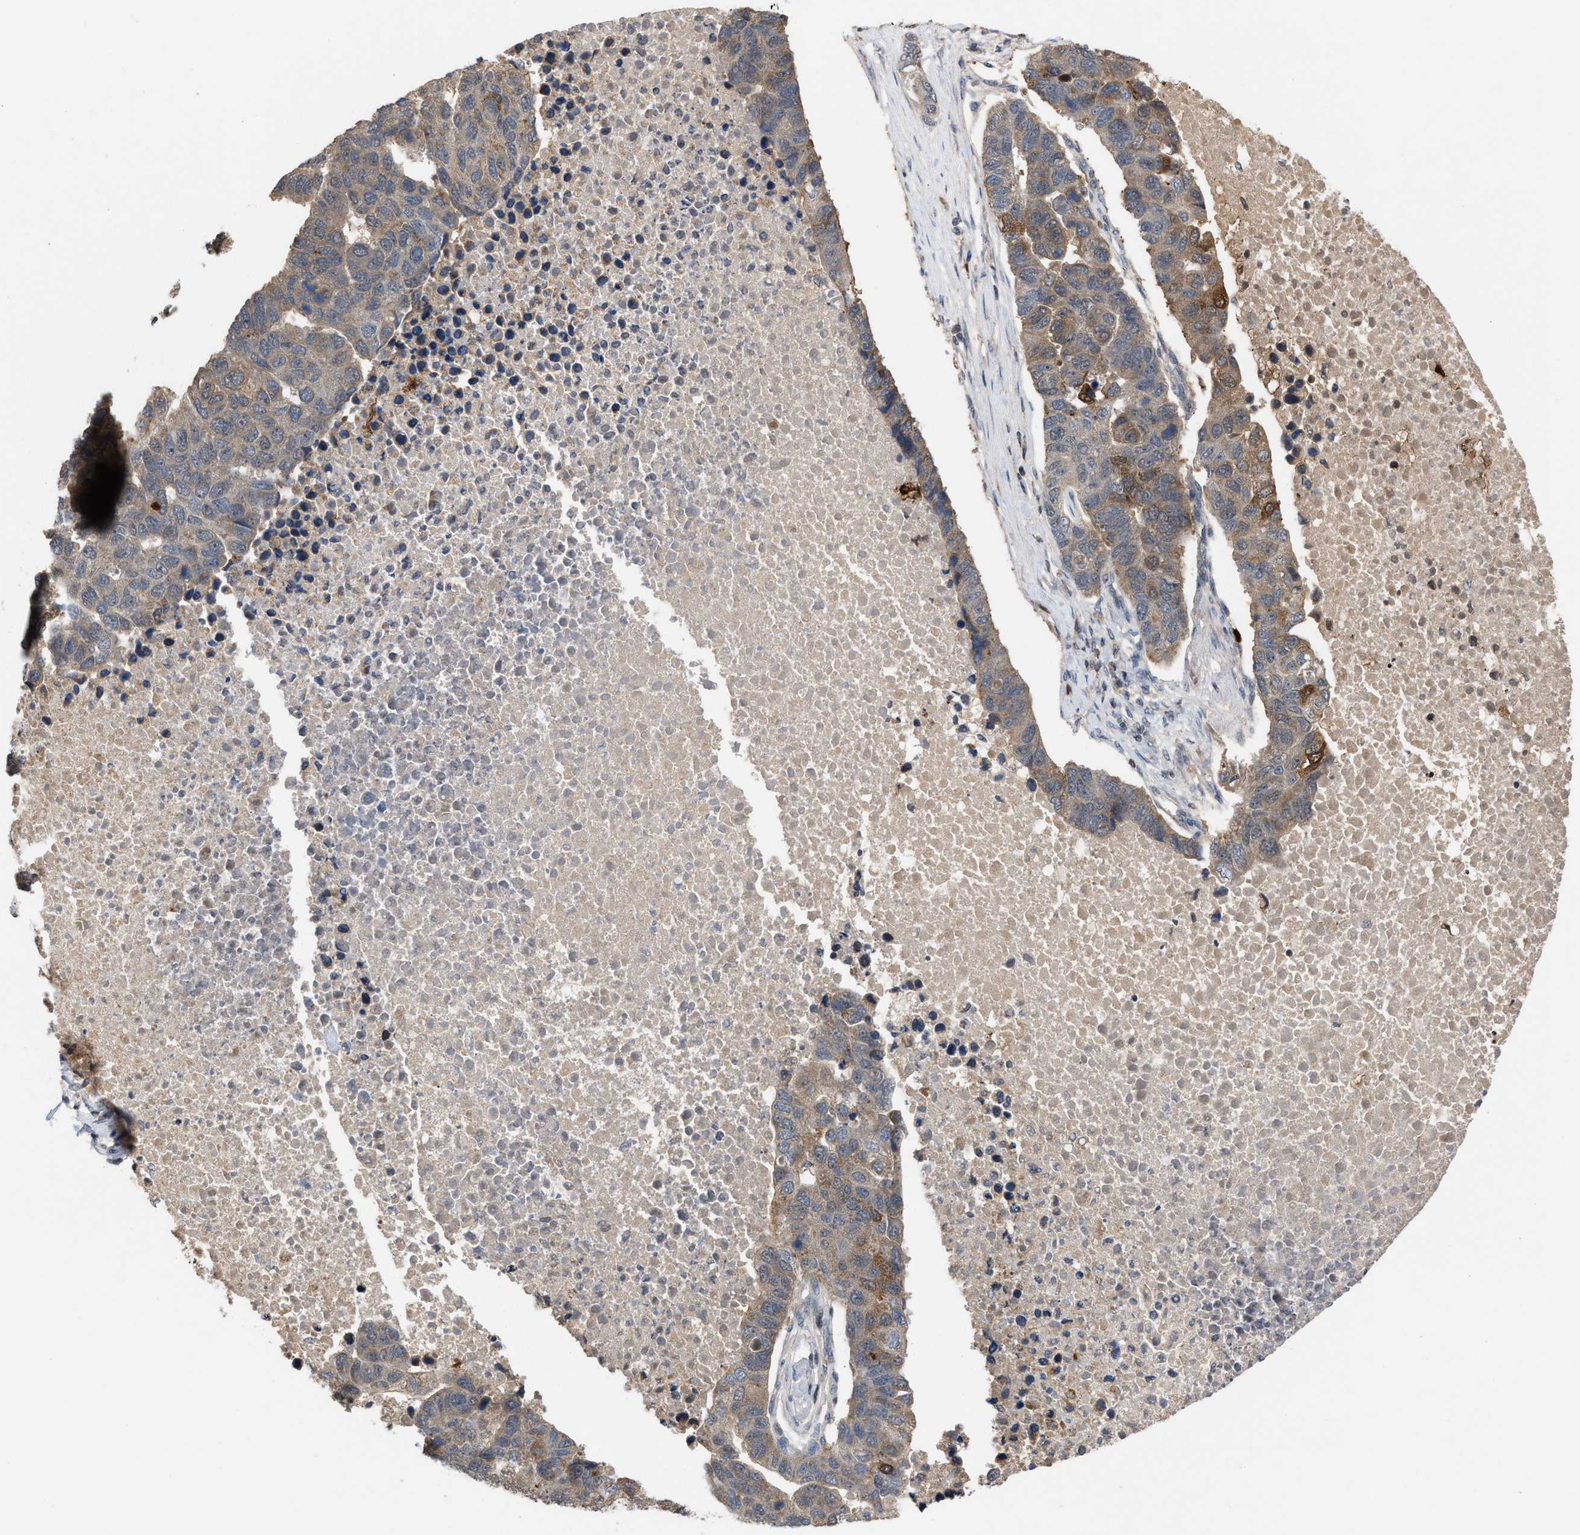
{"staining": {"intensity": "weak", "quantity": "25%-75%", "location": "cytoplasmic/membranous"}, "tissue": "pancreatic cancer", "cell_type": "Tumor cells", "image_type": "cancer", "snomed": [{"axis": "morphology", "description": "Adenocarcinoma, NOS"}, {"axis": "topography", "description": "Pancreas"}], "caption": "Pancreatic cancer (adenocarcinoma) stained with a protein marker shows weak staining in tumor cells.", "gene": "C9orf78", "patient": {"sex": "female", "age": 61}}